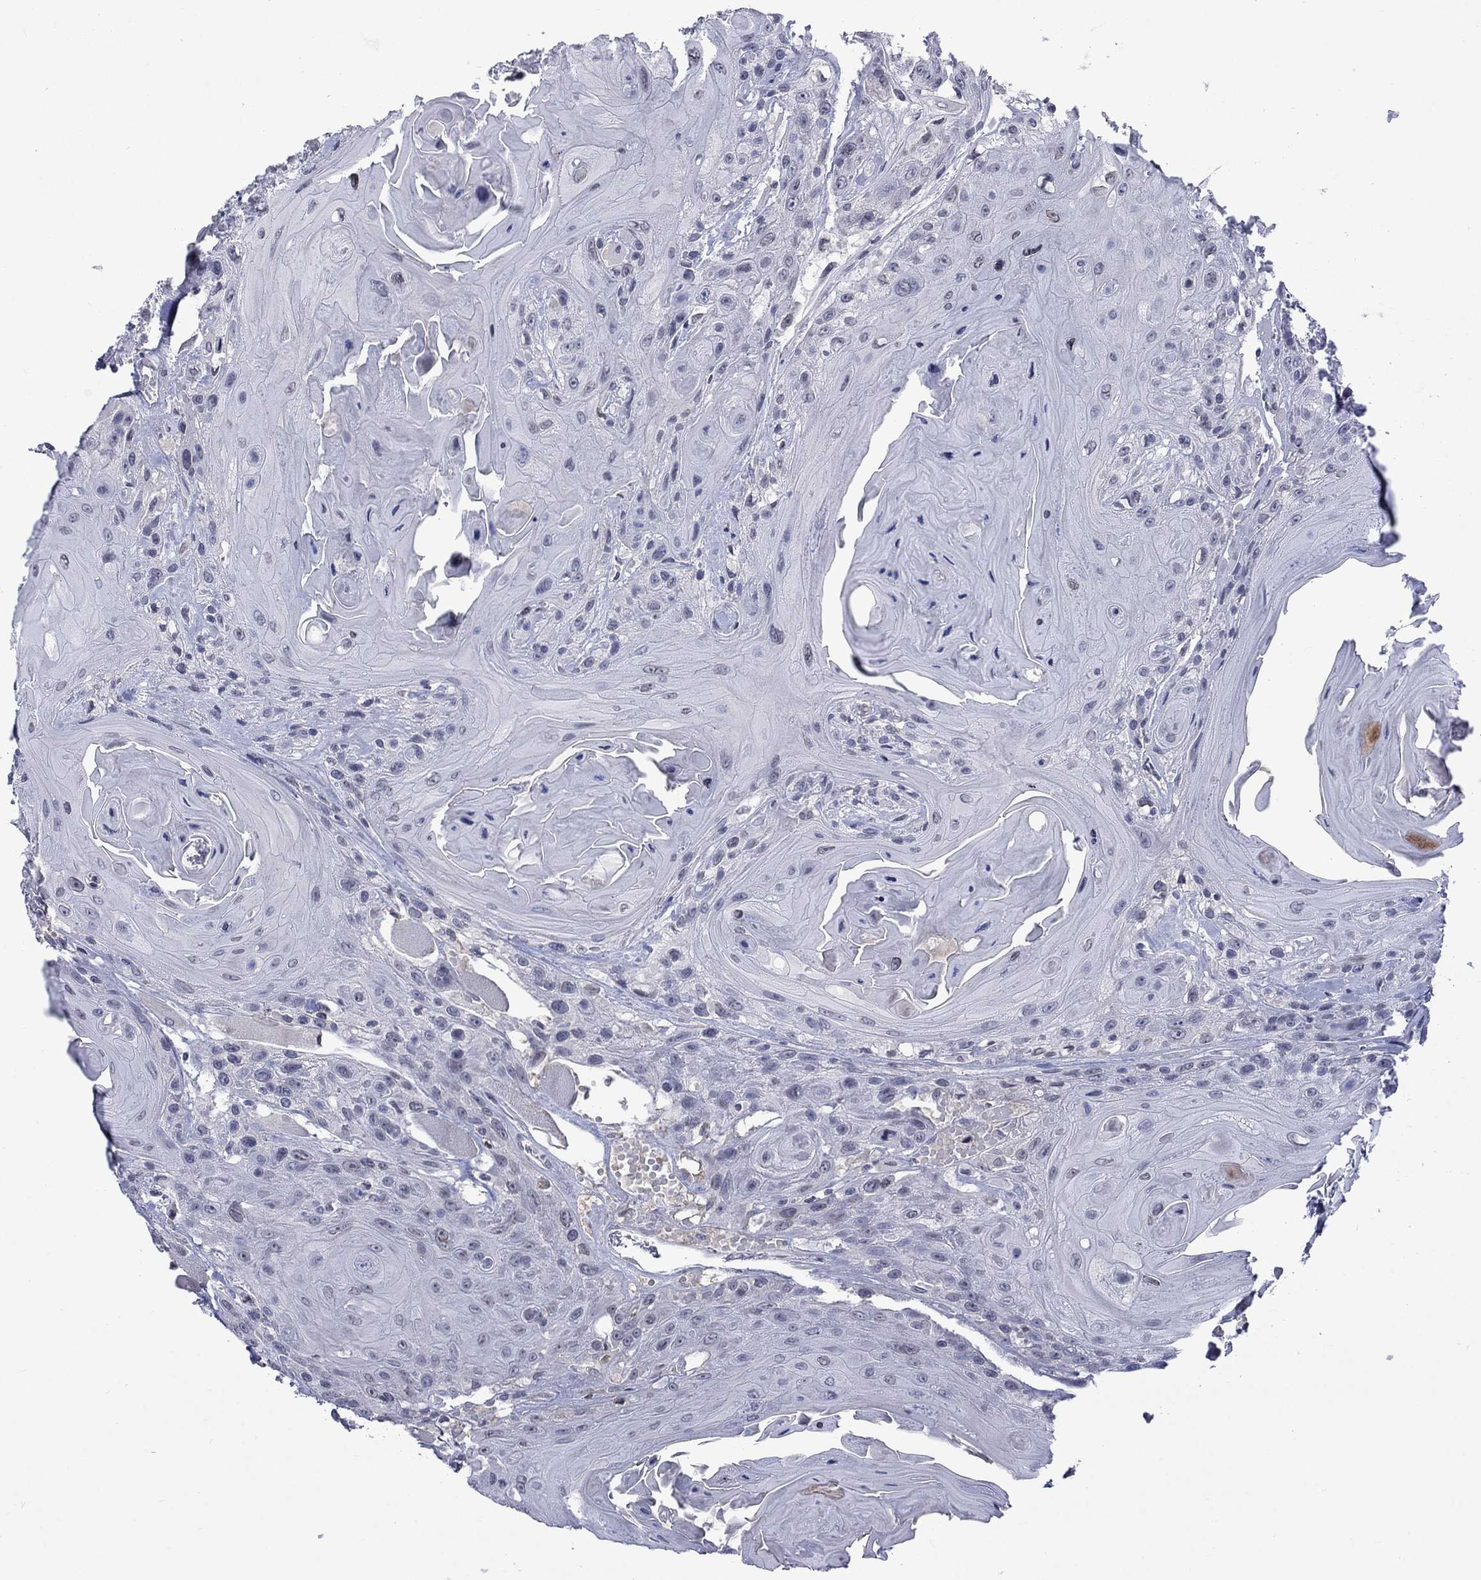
{"staining": {"intensity": "negative", "quantity": "none", "location": "none"}, "tissue": "head and neck cancer", "cell_type": "Tumor cells", "image_type": "cancer", "snomed": [{"axis": "morphology", "description": "Squamous cell carcinoma, NOS"}, {"axis": "topography", "description": "Head-Neck"}], "caption": "Immunohistochemistry image of head and neck cancer stained for a protein (brown), which exhibits no positivity in tumor cells.", "gene": "NSMF", "patient": {"sex": "female", "age": 59}}